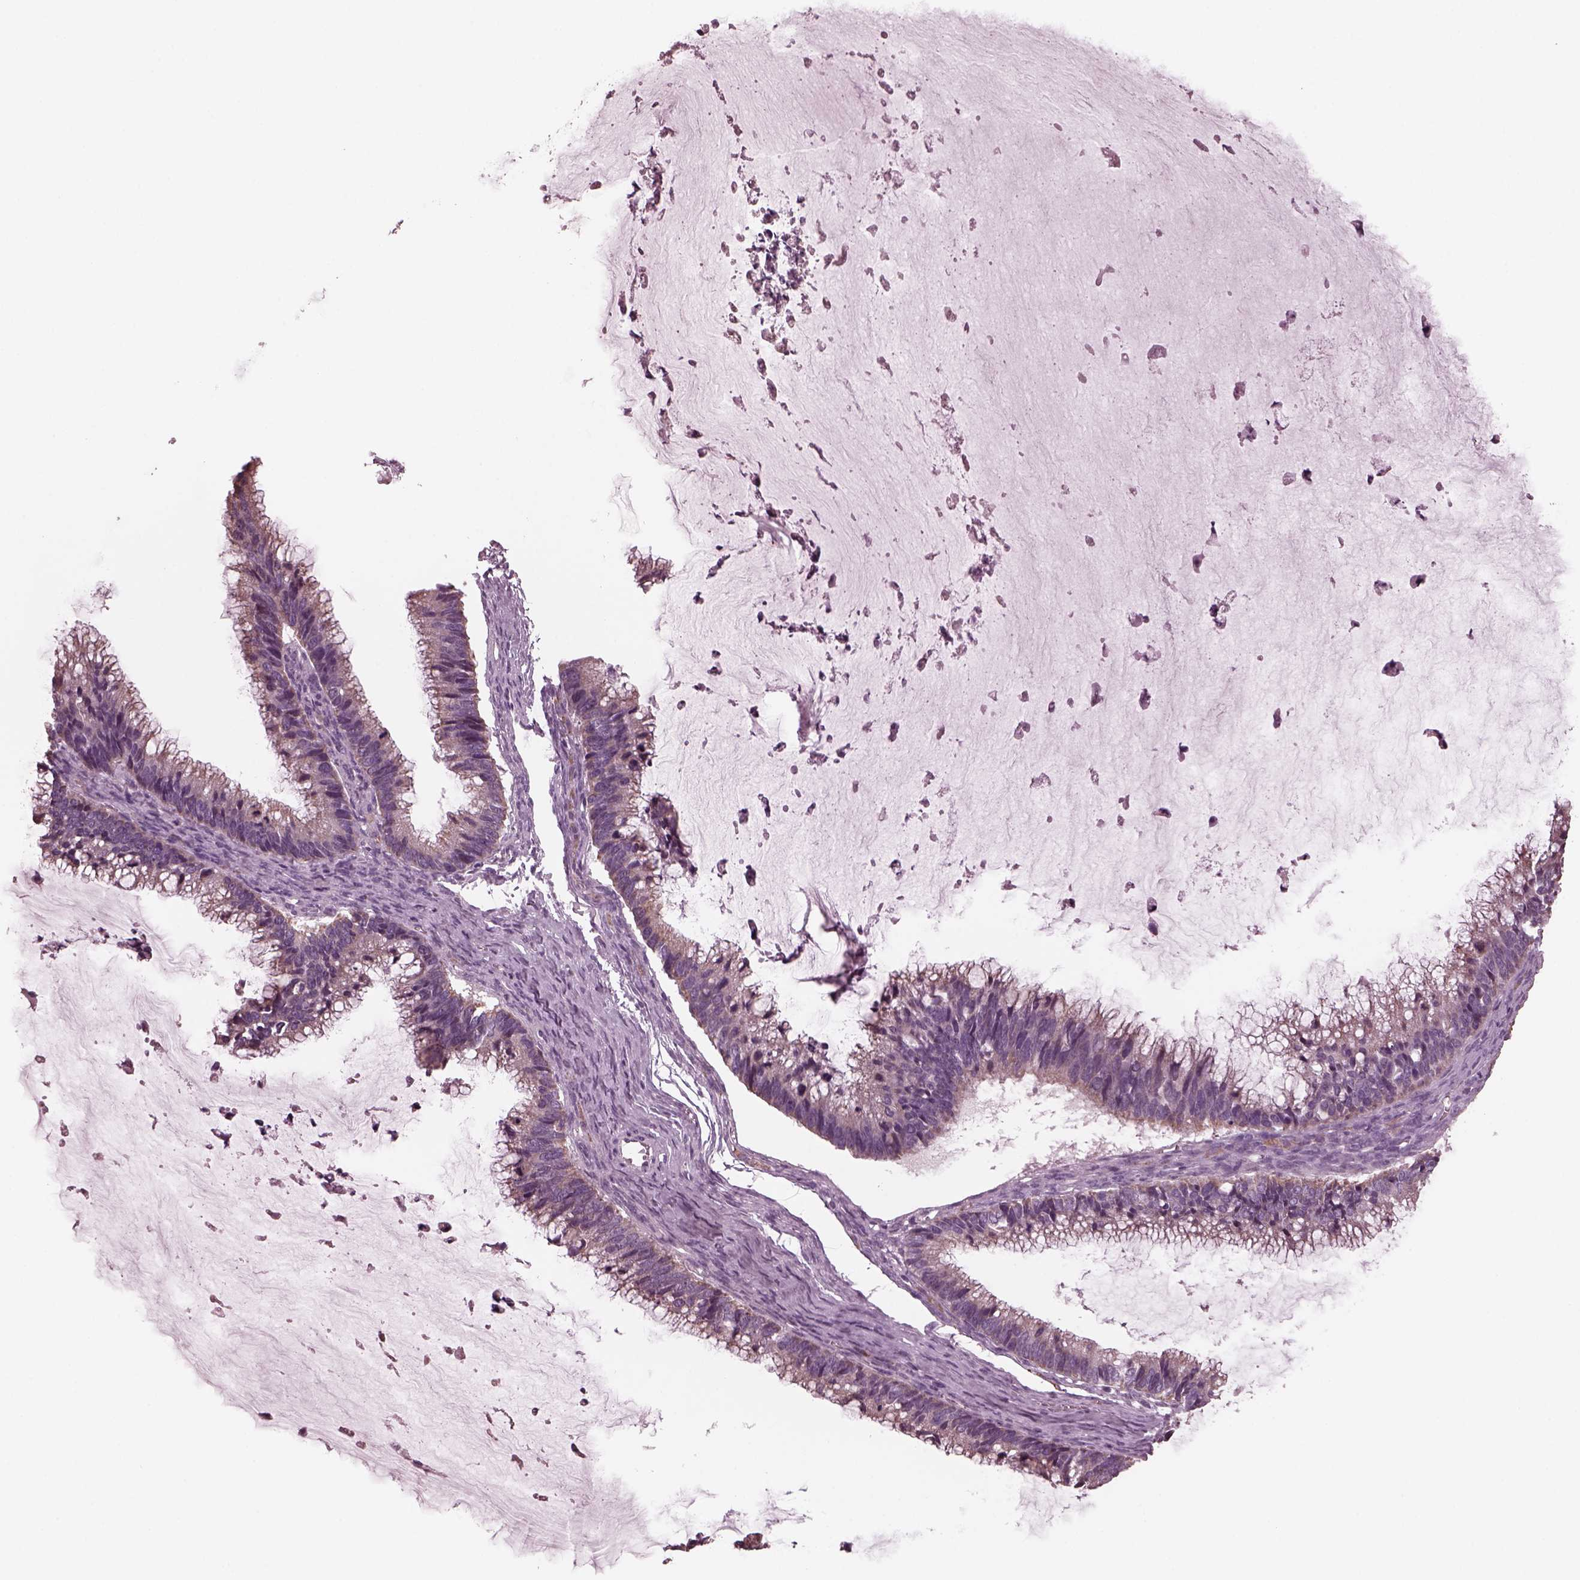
{"staining": {"intensity": "negative", "quantity": "none", "location": "none"}, "tissue": "ovarian cancer", "cell_type": "Tumor cells", "image_type": "cancer", "snomed": [{"axis": "morphology", "description": "Cystadenocarcinoma, mucinous, NOS"}, {"axis": "topography", "description": "Ovary"}], "caption": "Tumor cells are negative for brown protein staining in ovarian cancer.", "gene": "CELSR3", "patient": {"sex": "female", "age": 38}}